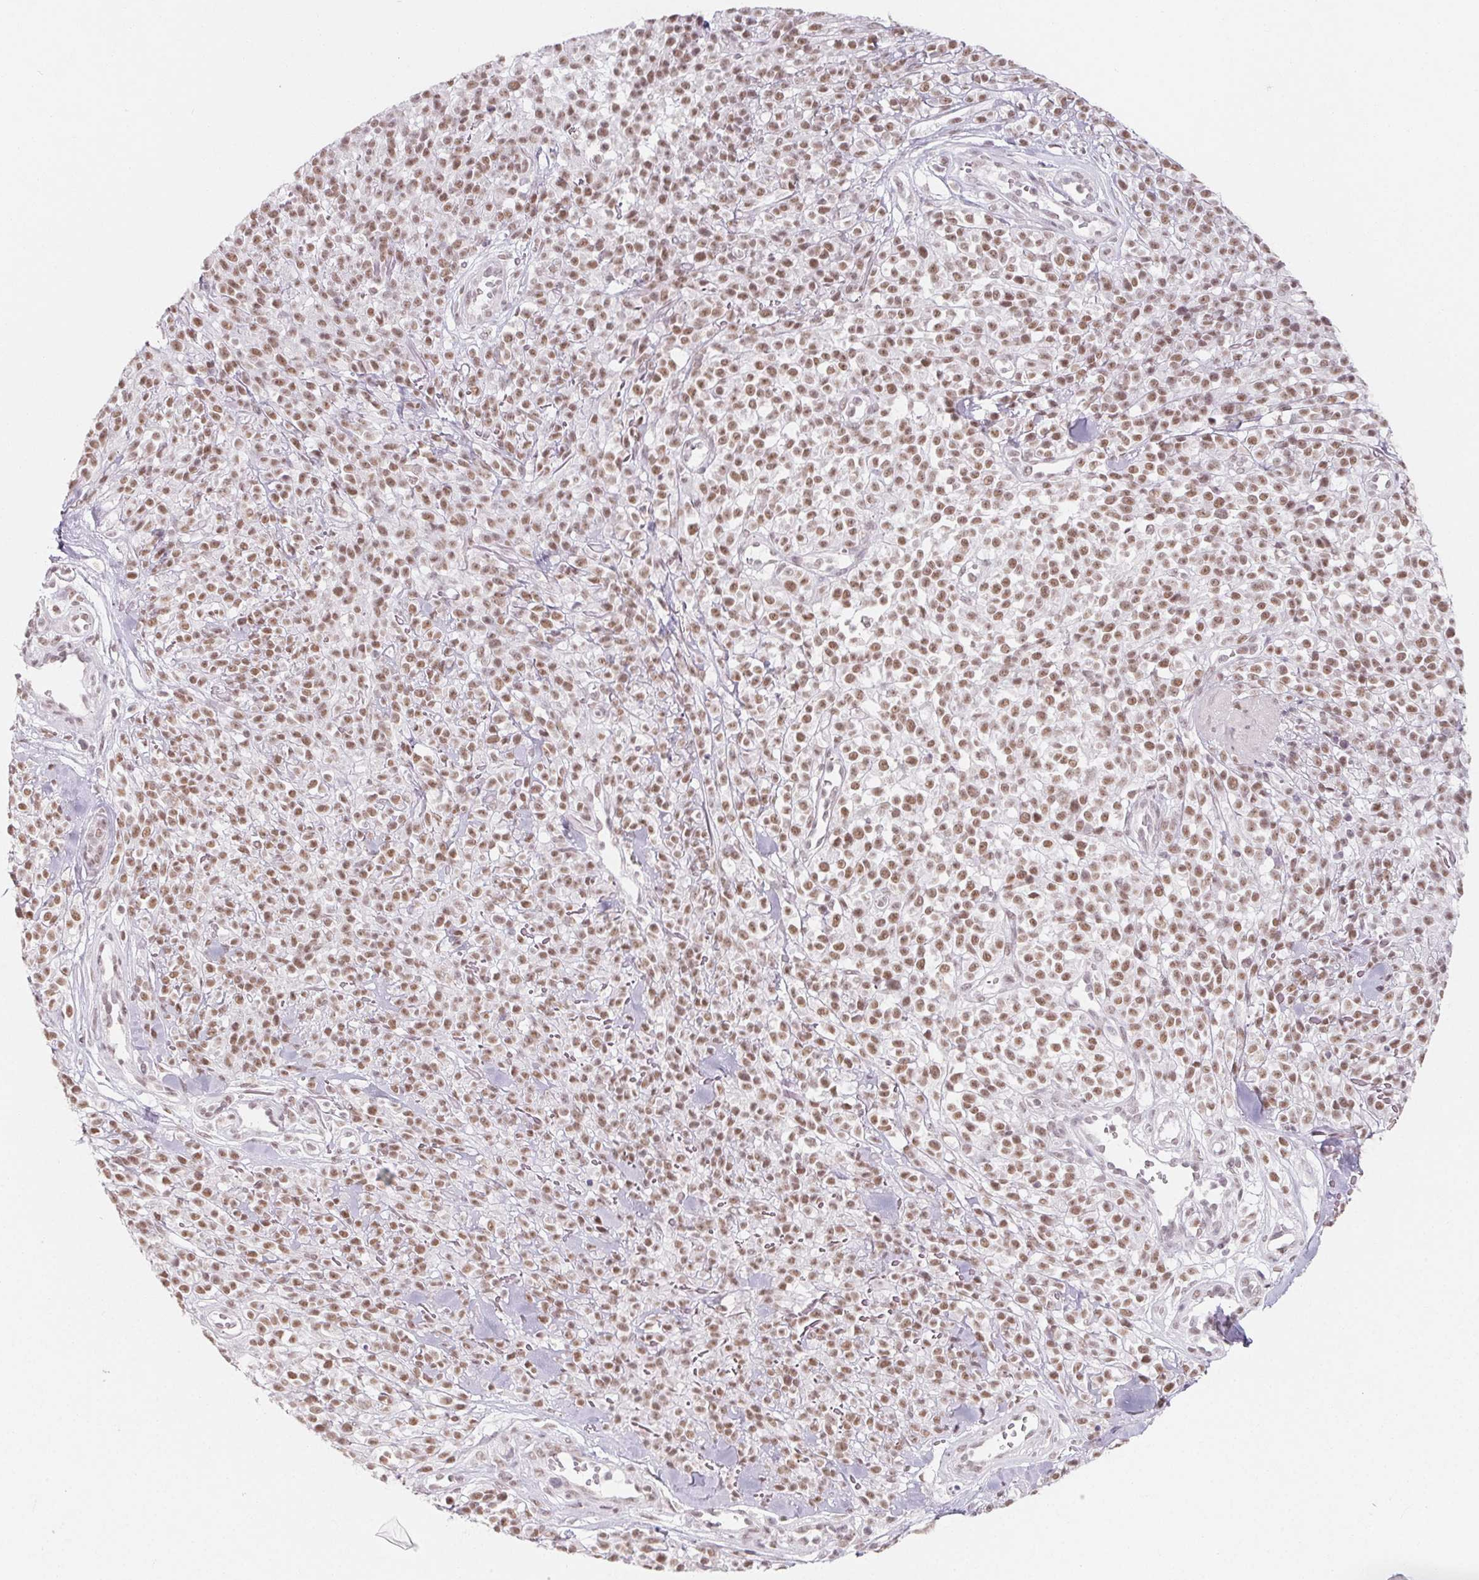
{"staining": {"intensity": "moderate", "quantity": ">75%", "location": "nuclear"}, "tissue": "melanoma", "cell_type": "Tumor cells", "image_type": "cancer", "snomed": [{"axis": "morphology", "description": "Malignant melanoma, NOS"}, {"axis": "topography", "description": "Skin"}, {"axis": "topography", "description": "Skin of trunk"}], "caption": "Moderate nuclear staining for a protein is present in about >75% of tumor cells of melanoma using immunohistochemistry.", "gene": "NXF3", "patient": {"sex": "male", "age": 74}}